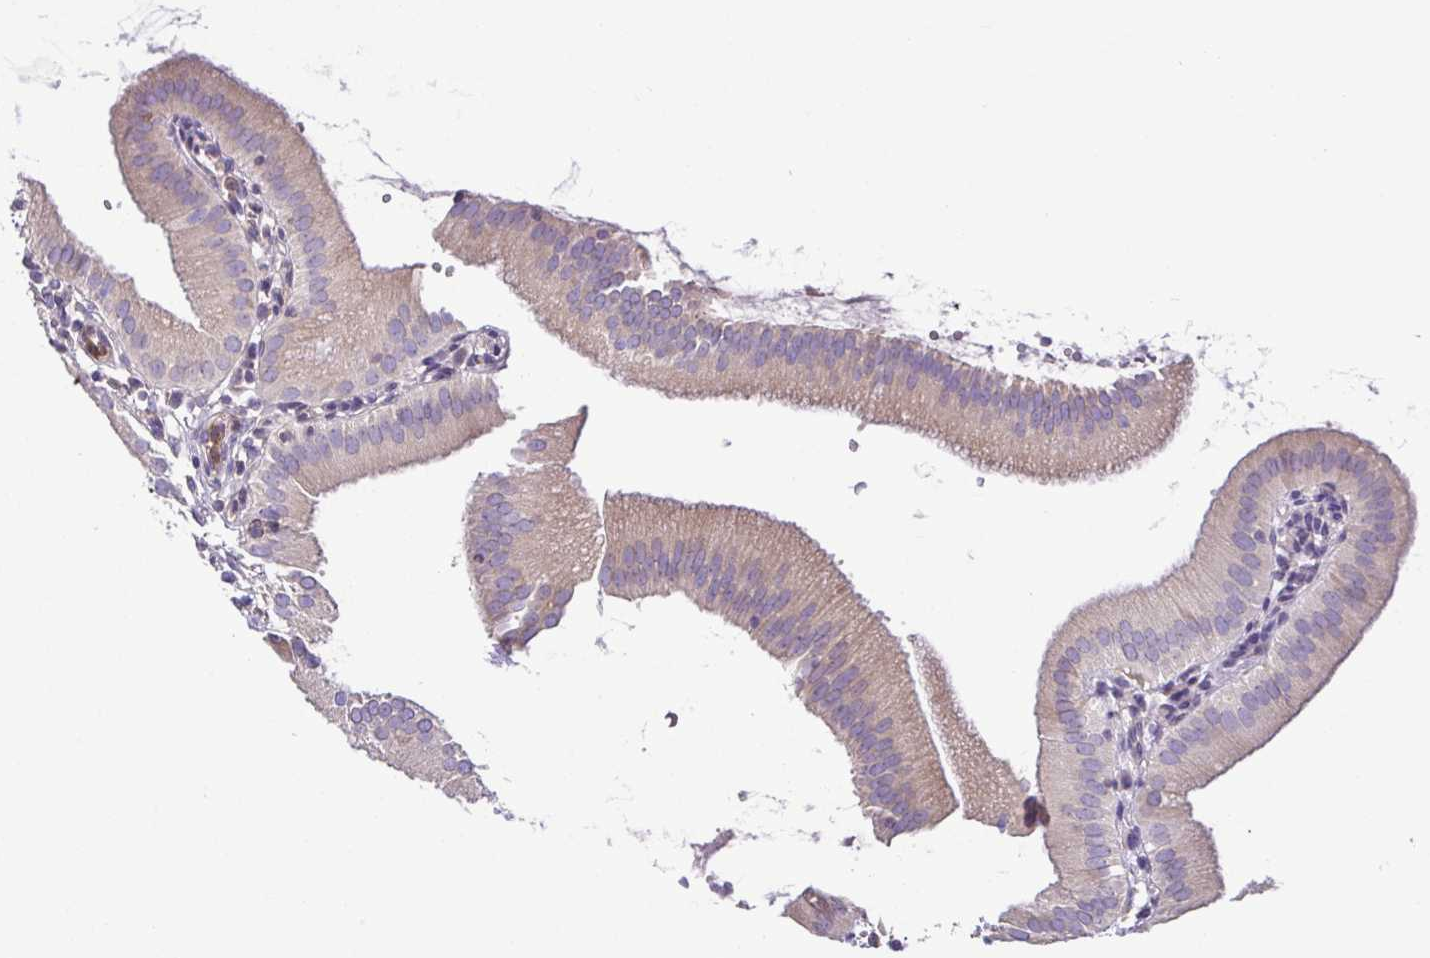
{"staining": {"intensity": "weak", "quantity": "25%-75%", "location": "cytoplasmic/membranous"}, "tissue": "gallbladder", "cell_type": "Glandular cells", "image_type": "normal", "snomed": [{"axis": "morphology", "description": "Normal tissue, NOS"}, {"axis": "topography", "description": "Gallbladder"}], "caption": "This image displays immunohistochemistry staining of unremarkable human gallbladder, with low weak cytoplasmic/membranous expression in approximately 25%-75% of glandular cells.", "gene": "MYL10", "patient": {"sex": "female", "age": 65}}